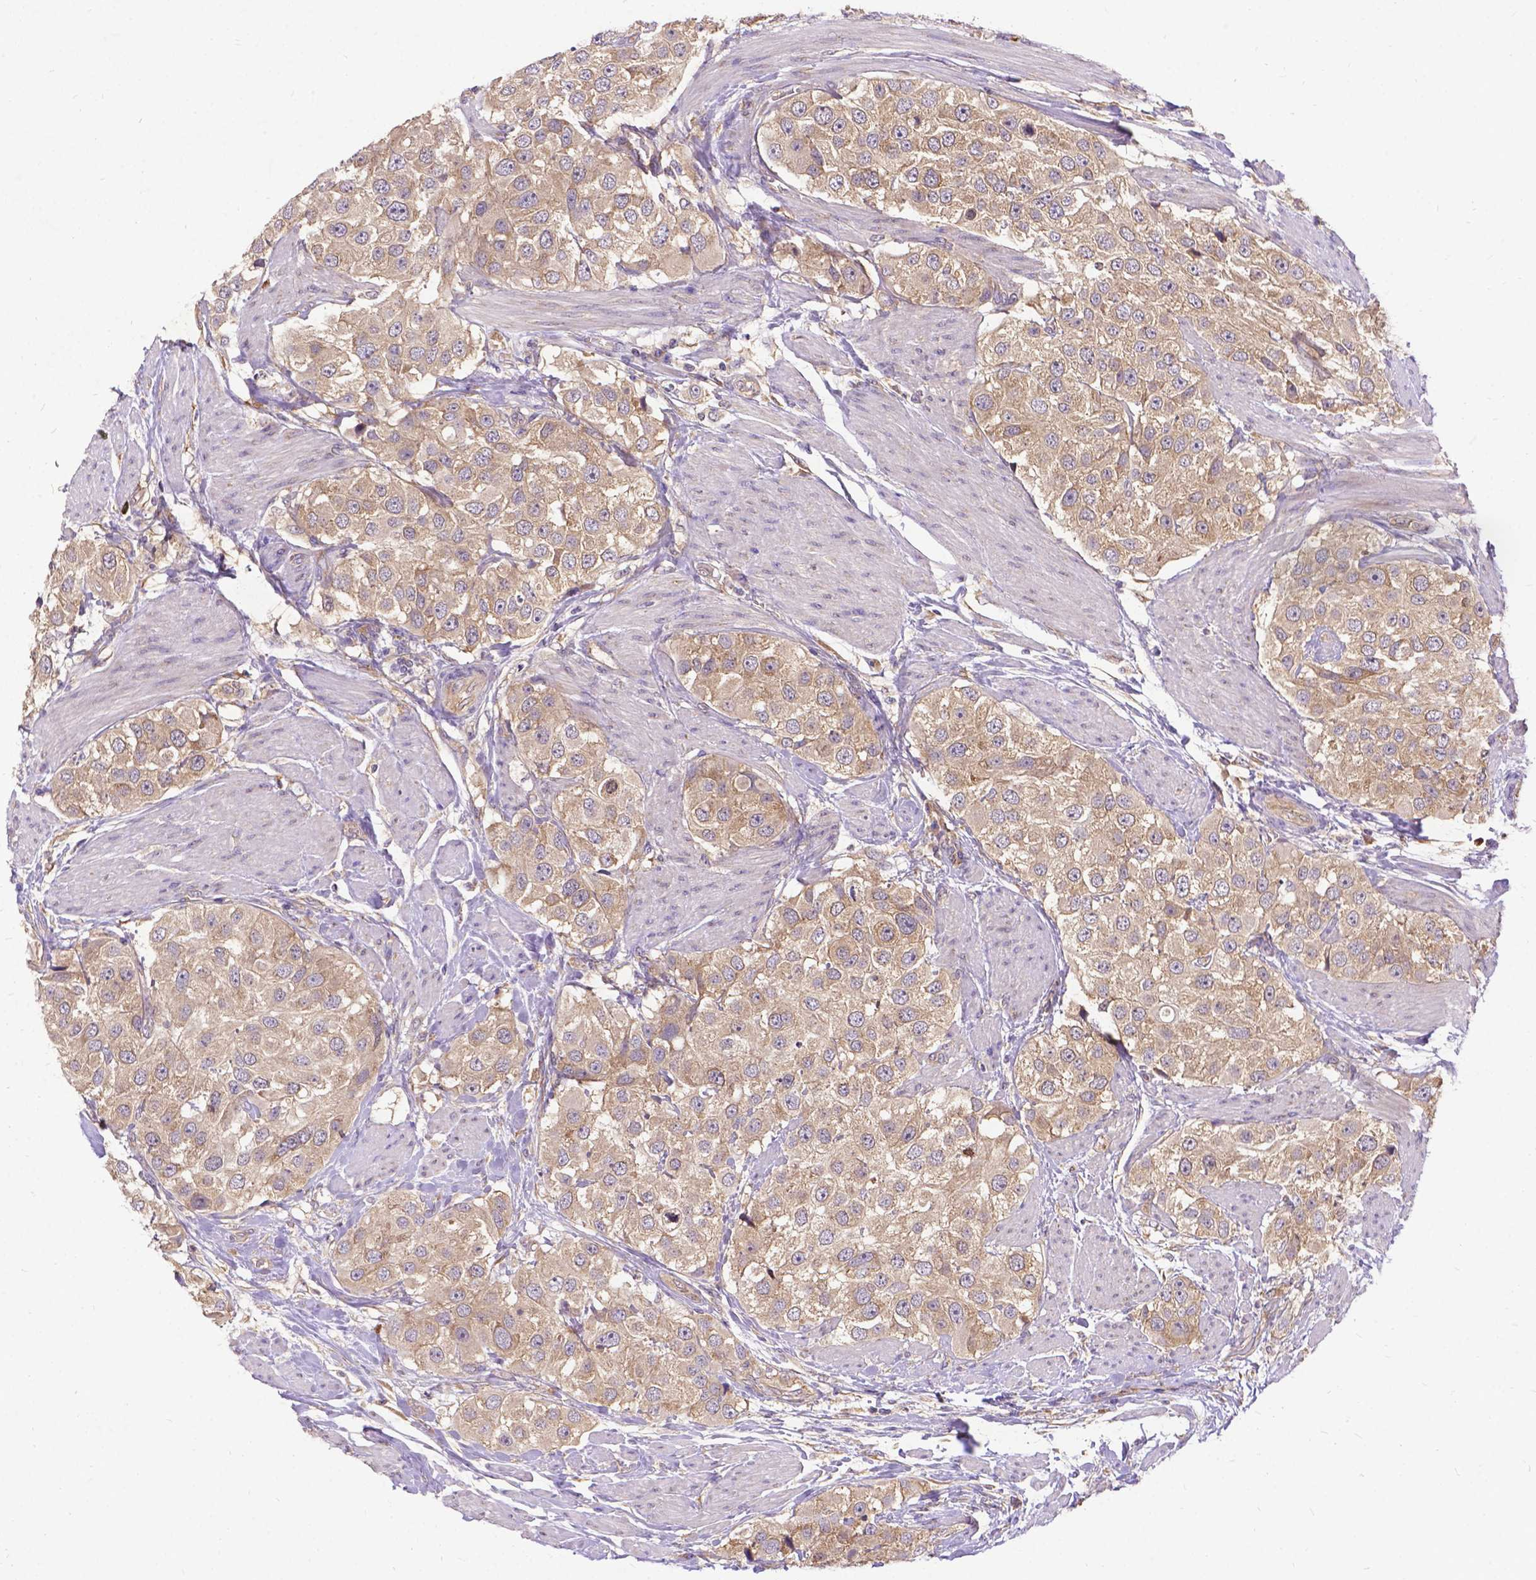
{"staining": {"intensity": "weak", "quantity": ">75%", "location": "cytoplasmic/membranous"}, "tissue": "urothelial cancer", "cell_type": "Tumor cells", "image_type": "cancer", "snomed": [{"axis": "morphology", "description": "Urothelial carcinoma, High grade"}, {"axis": "topography", "description": "Urinary bladder"}], "caption": "IHC image of neoplastic tissue: human high-grade urothelial carcinoma stained using IHC shows low levels of weak protein expression localized specifically in the cytoplasmic/membranous of tumor cells, appearing as a cytoplasmic/membranous brown color.", "gene": "DENND6A", "patient": {"sex": "female", "age": 64}}